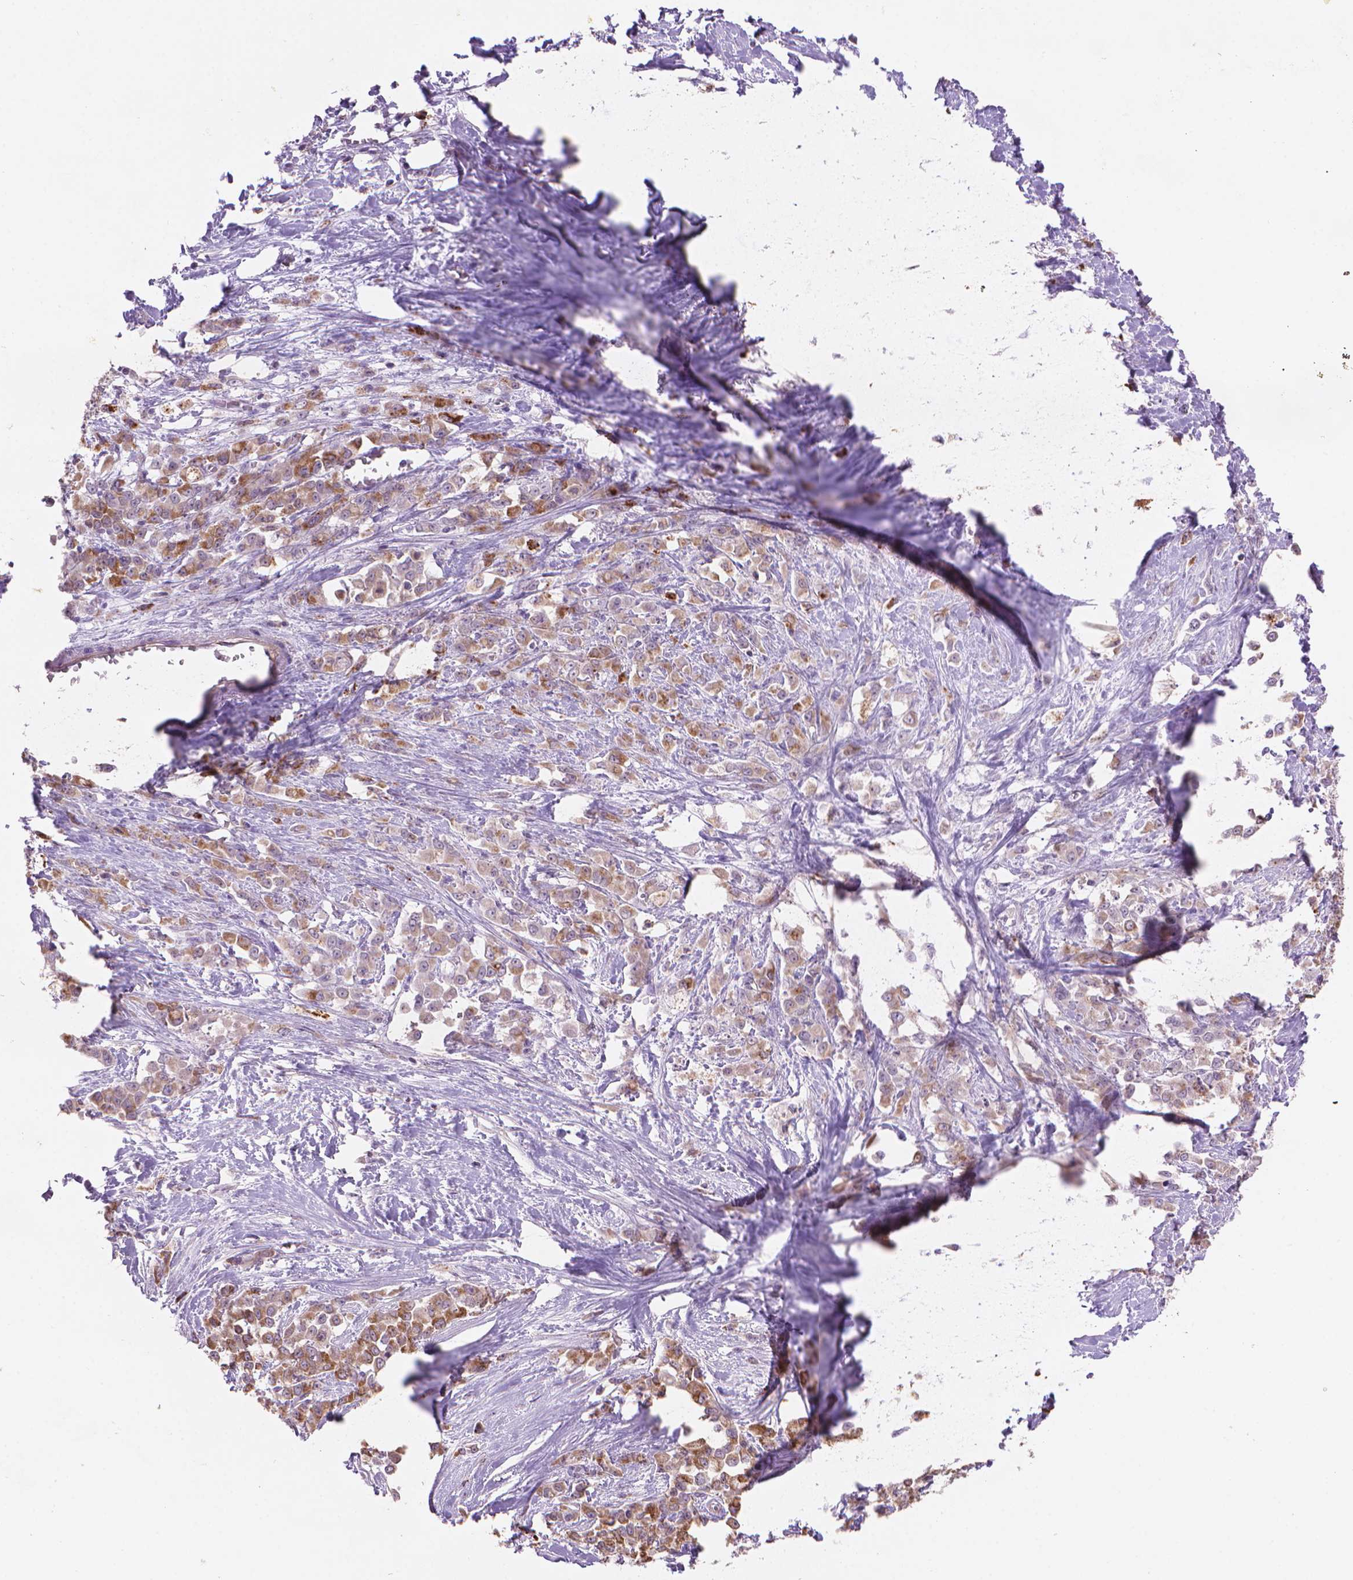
{"staining": {"intensity": "moderate", "quantity": "25%-75%", "location": "cytoplasmic/membranous"}, "tissue": "stomach cancer", "cell_type": "Tumor cells", "image_type": "cancer", "snomed": [{"axis": "morphology", "description": "Adenocarcinoma, NOS"}, {"axis": "topography", "description": "Stomach"}], "caption": "DAB (3,3'-diaminobenzidine) immunohistochemical staining of human stomach cancer (adenocarcinoma) exhibits moderate cytoplasmic/membranous protein expression in about 25%-75% of tumor cells. Nuclei are stained in blue.", "gene": "TMEM184A", "patient": {"sex": "female", "age": 76}}